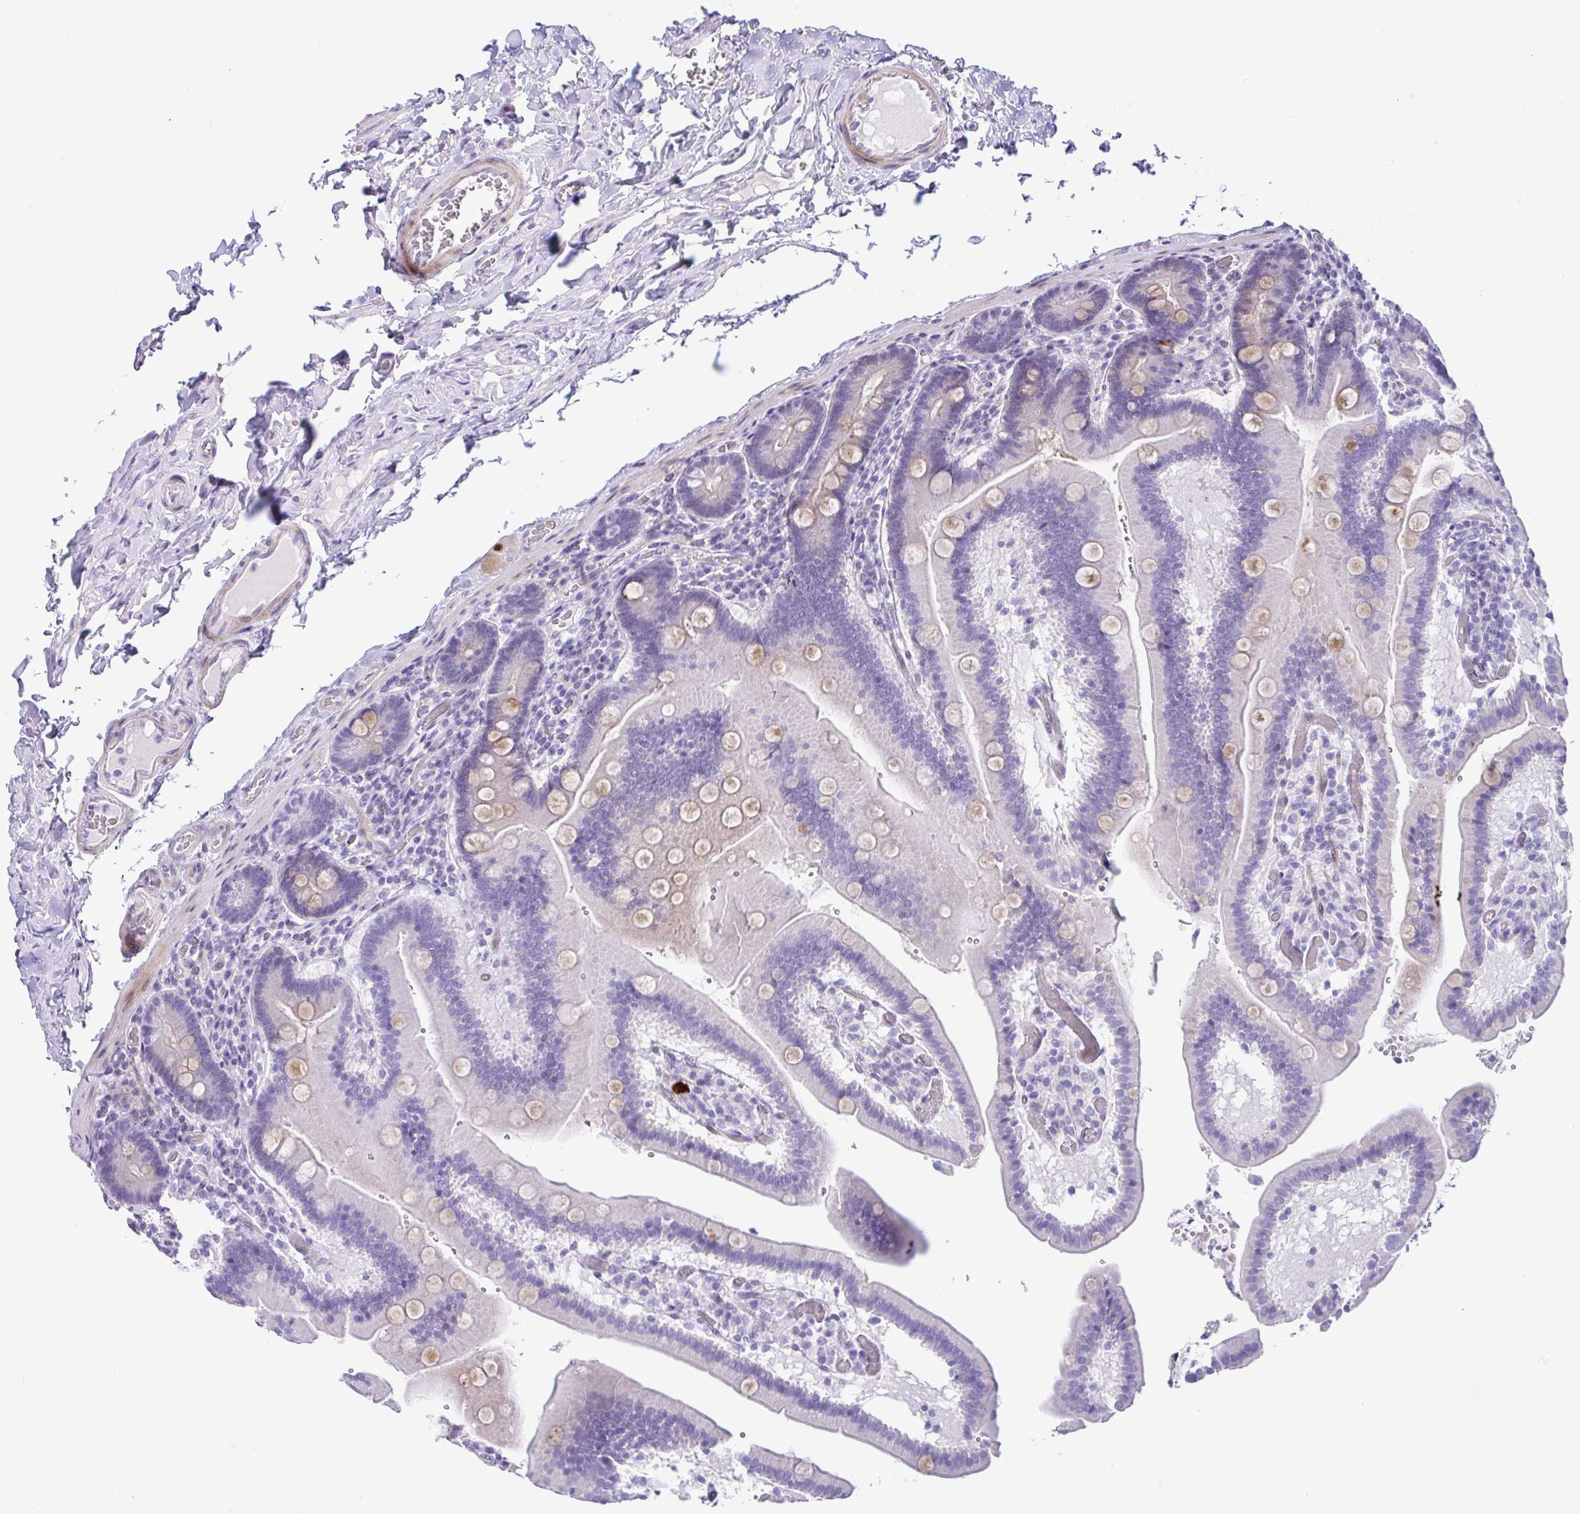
{"staining": {"intensity": "weak", "quantity": "<25%", "location": "cytoplasmic/membranous"}, "tissue": "duodenum", "cell_type": "Glandular cells", "image_type": "normal", "snomed": [{"axis": "morphology", "description": "Normal tissue, NOS"}, {"axis": "topography", "description": "Duodenum"}], "caption": "Glandular cells show no significant protein staining in normal duodenum. (DAB (3,3'-diaminobenzidine) IHC visualized using brightfield microscopy, high magnification).", "gene": "NHLH2", "patient": {"sex": "female", "age": 62}}